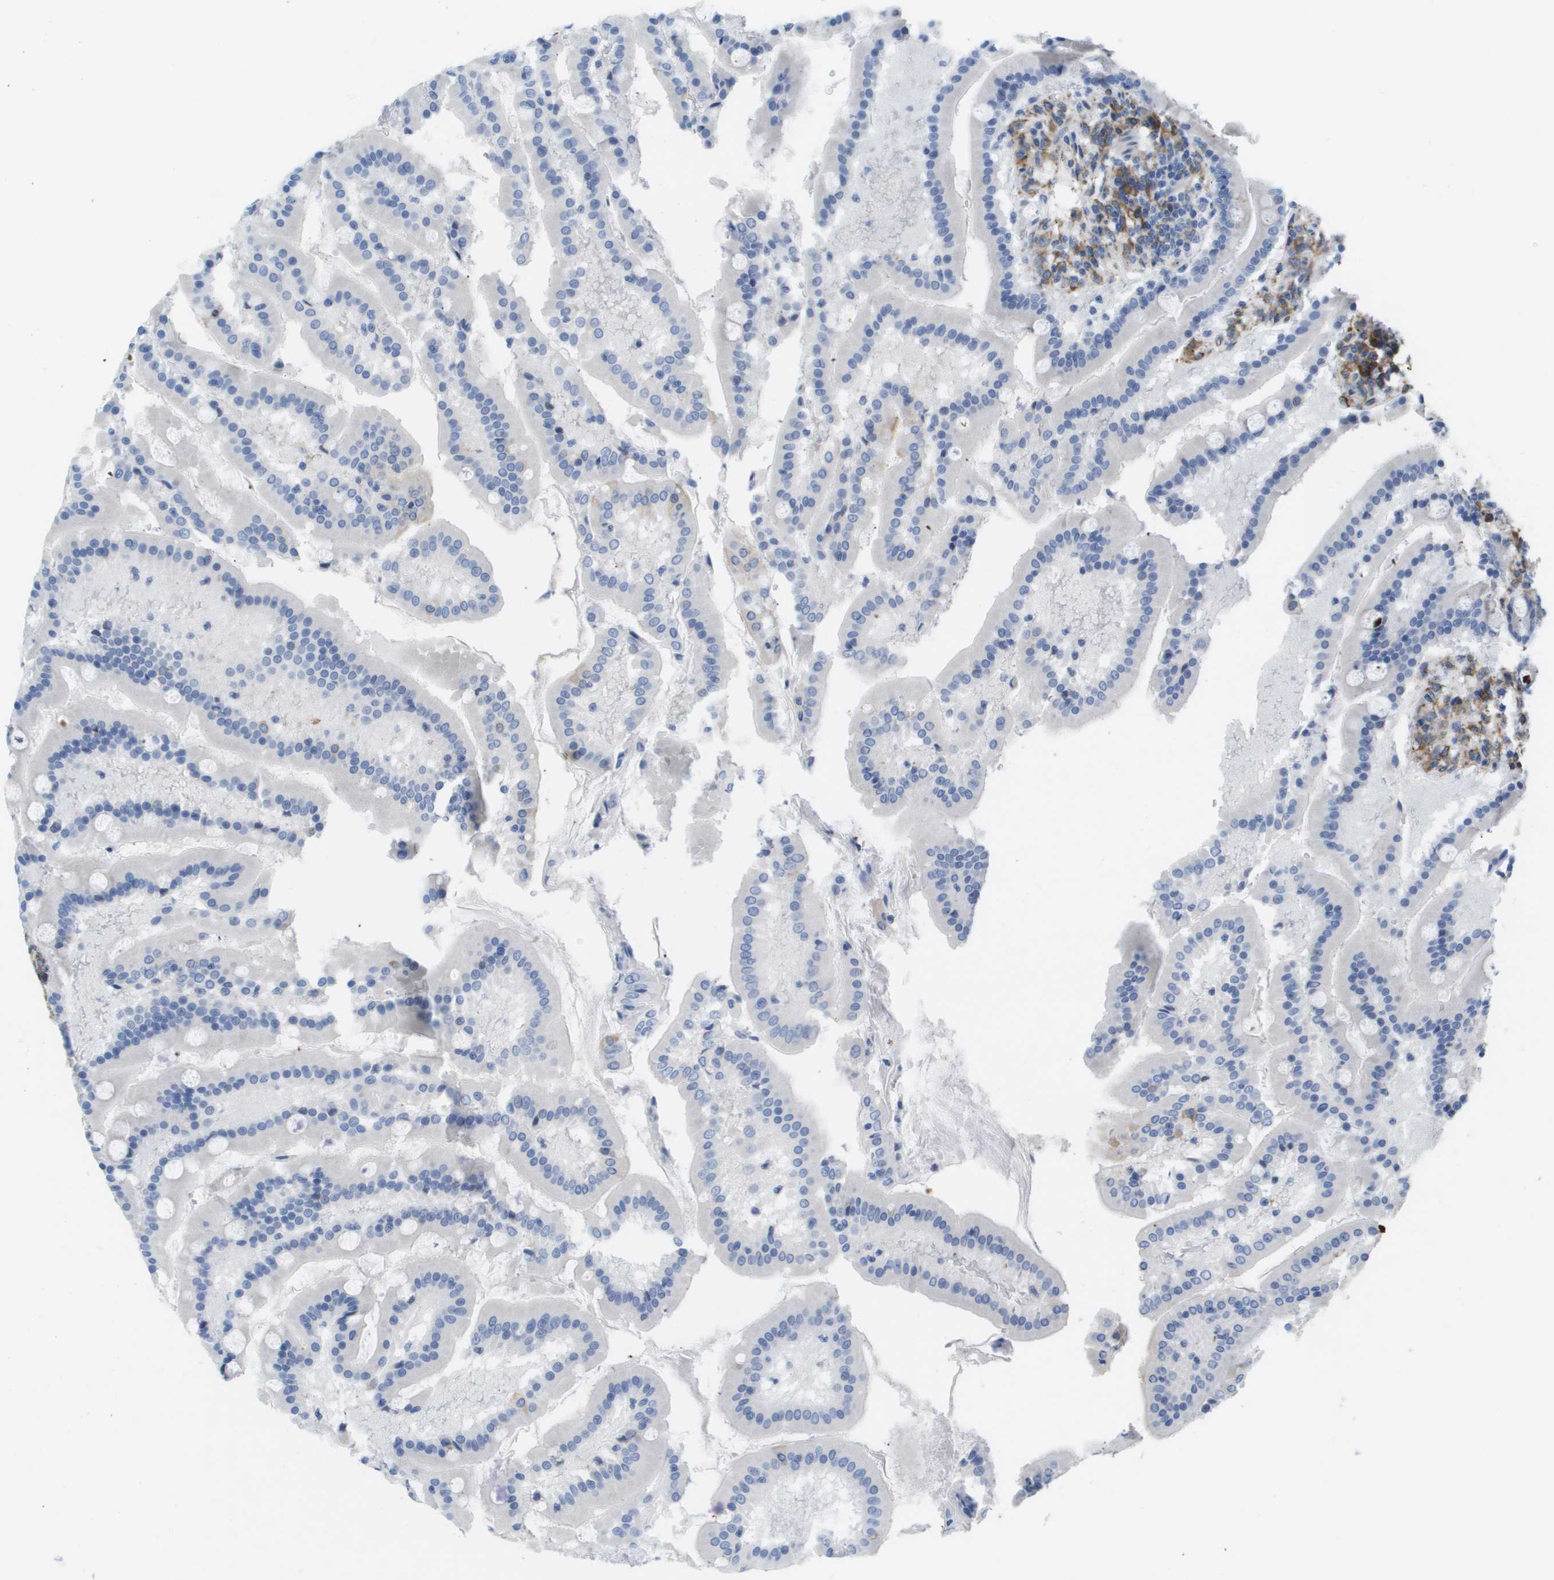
{"staining": {"intensity": "negative", "quantity": "none", "location": "none"}, "tissue": "duodenum", "cell_type": "Glandular cells", "image_type": "normal", "snomed": [{"axis": "morphology", "description": "Normal tissue, NOS"}, {"axis": "topography", "description": "Duodenum"}], "caption": "Photomicrograph shows no significant protein positivity in glandular cells of unremarkable duodenum. Brightfield microscopy of immunohistochemistry (IHC) stained with DAB (brown) and hematoxylin (blue), captured at high magnification.", "gene": "ST3GAL2", "patient": {"sex": "male", "age": 50}}